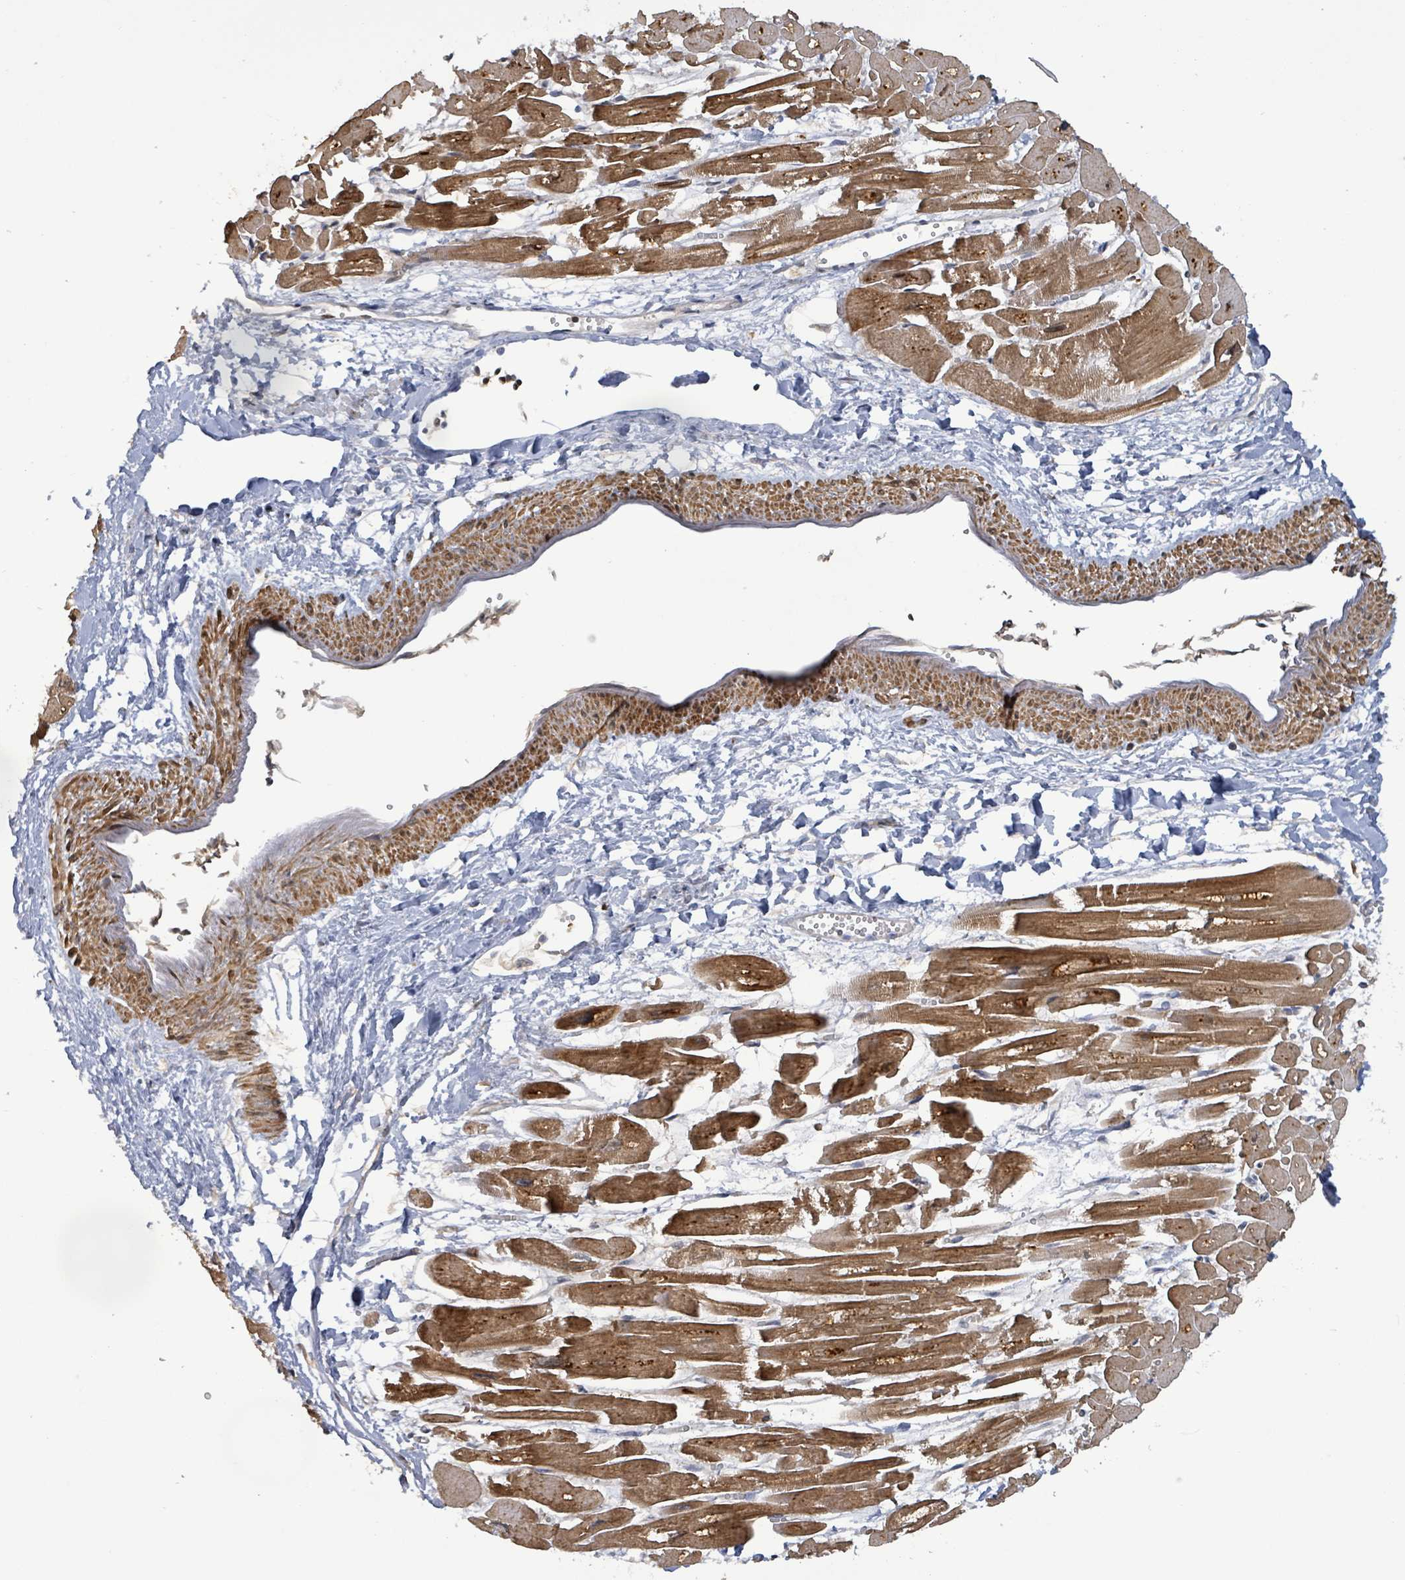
{"staining": {"intensity": "strong", "quantity": ">75%", "location": "cytoplasmic/membranous"}, "tissue": "heart muscle", "cell_type": "Cardiomyocytes", "image_type": "normal", "snomed": [{"axis": "morphology", "description": "Normal tissue, NOS"}, {"axis": "topography", "description": "Heart"}], "caption": "A brown stain labels strong cytoplasmic/membranous staining of a protein in cardiomyocytes of normal human heart muscle. (DAB (3,3'-diaminobenzidine) IHC with brightfield microscopy, high magnification).", "gene": "KBTBD11", "patient": {"sex": "male", "age": 54}}